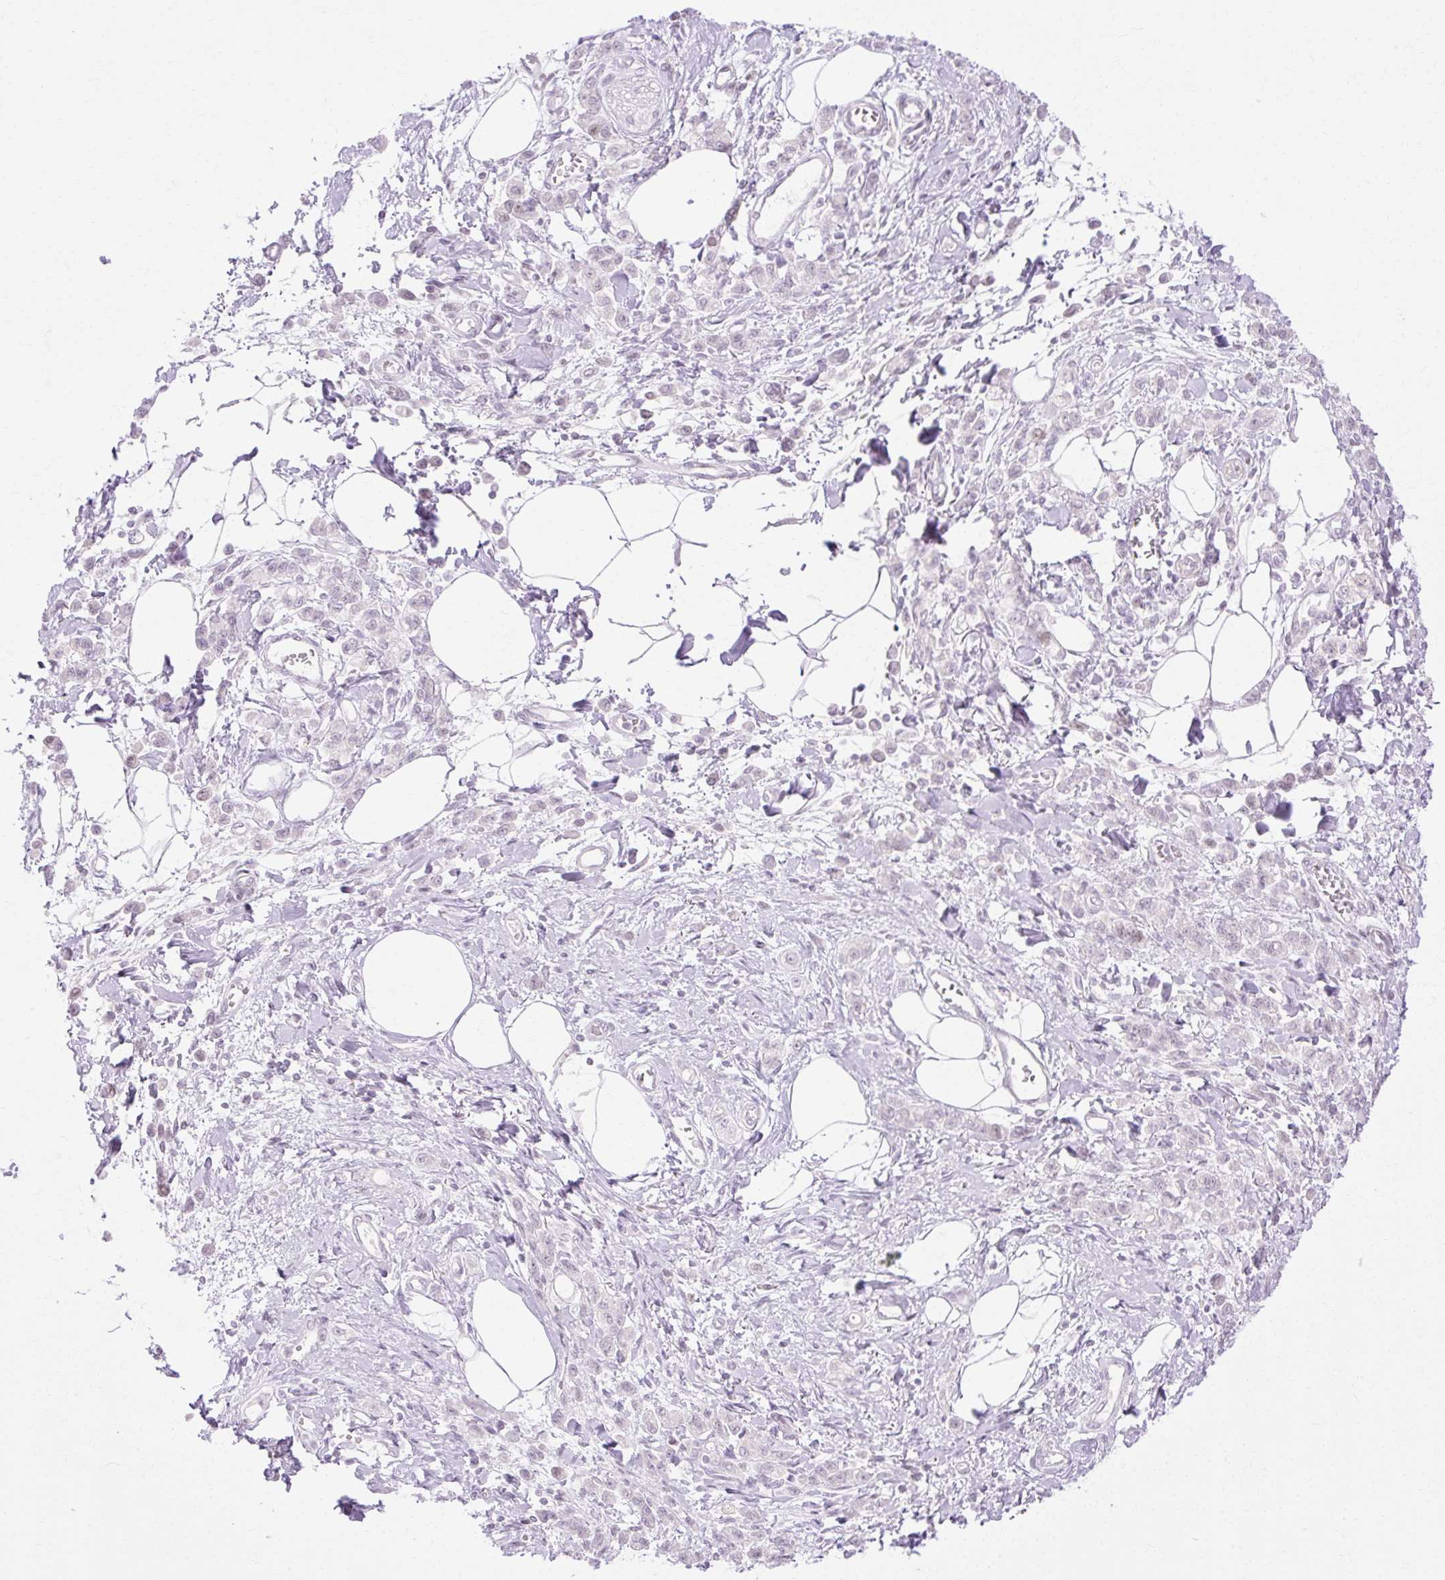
{"staining": {"intensity": "negative", "quantity": "none", "location": "none"}, "tissue": "stomach cancer", "cell_type": "Tumor cells", "image_type": "cancer", "snomed": [{"axis": "morphology", "description": "Adenocarcinoma, NOS"}, {"axis": "topography", "description": "Stomach"}], "caption": "An immunohistochemistry (IHC) image of stomach cancer is shown. There is no staining in tumor cells of stomach cancer.", "gene": "C3orf49", "patient": {"sex": "male", "age": 77}}